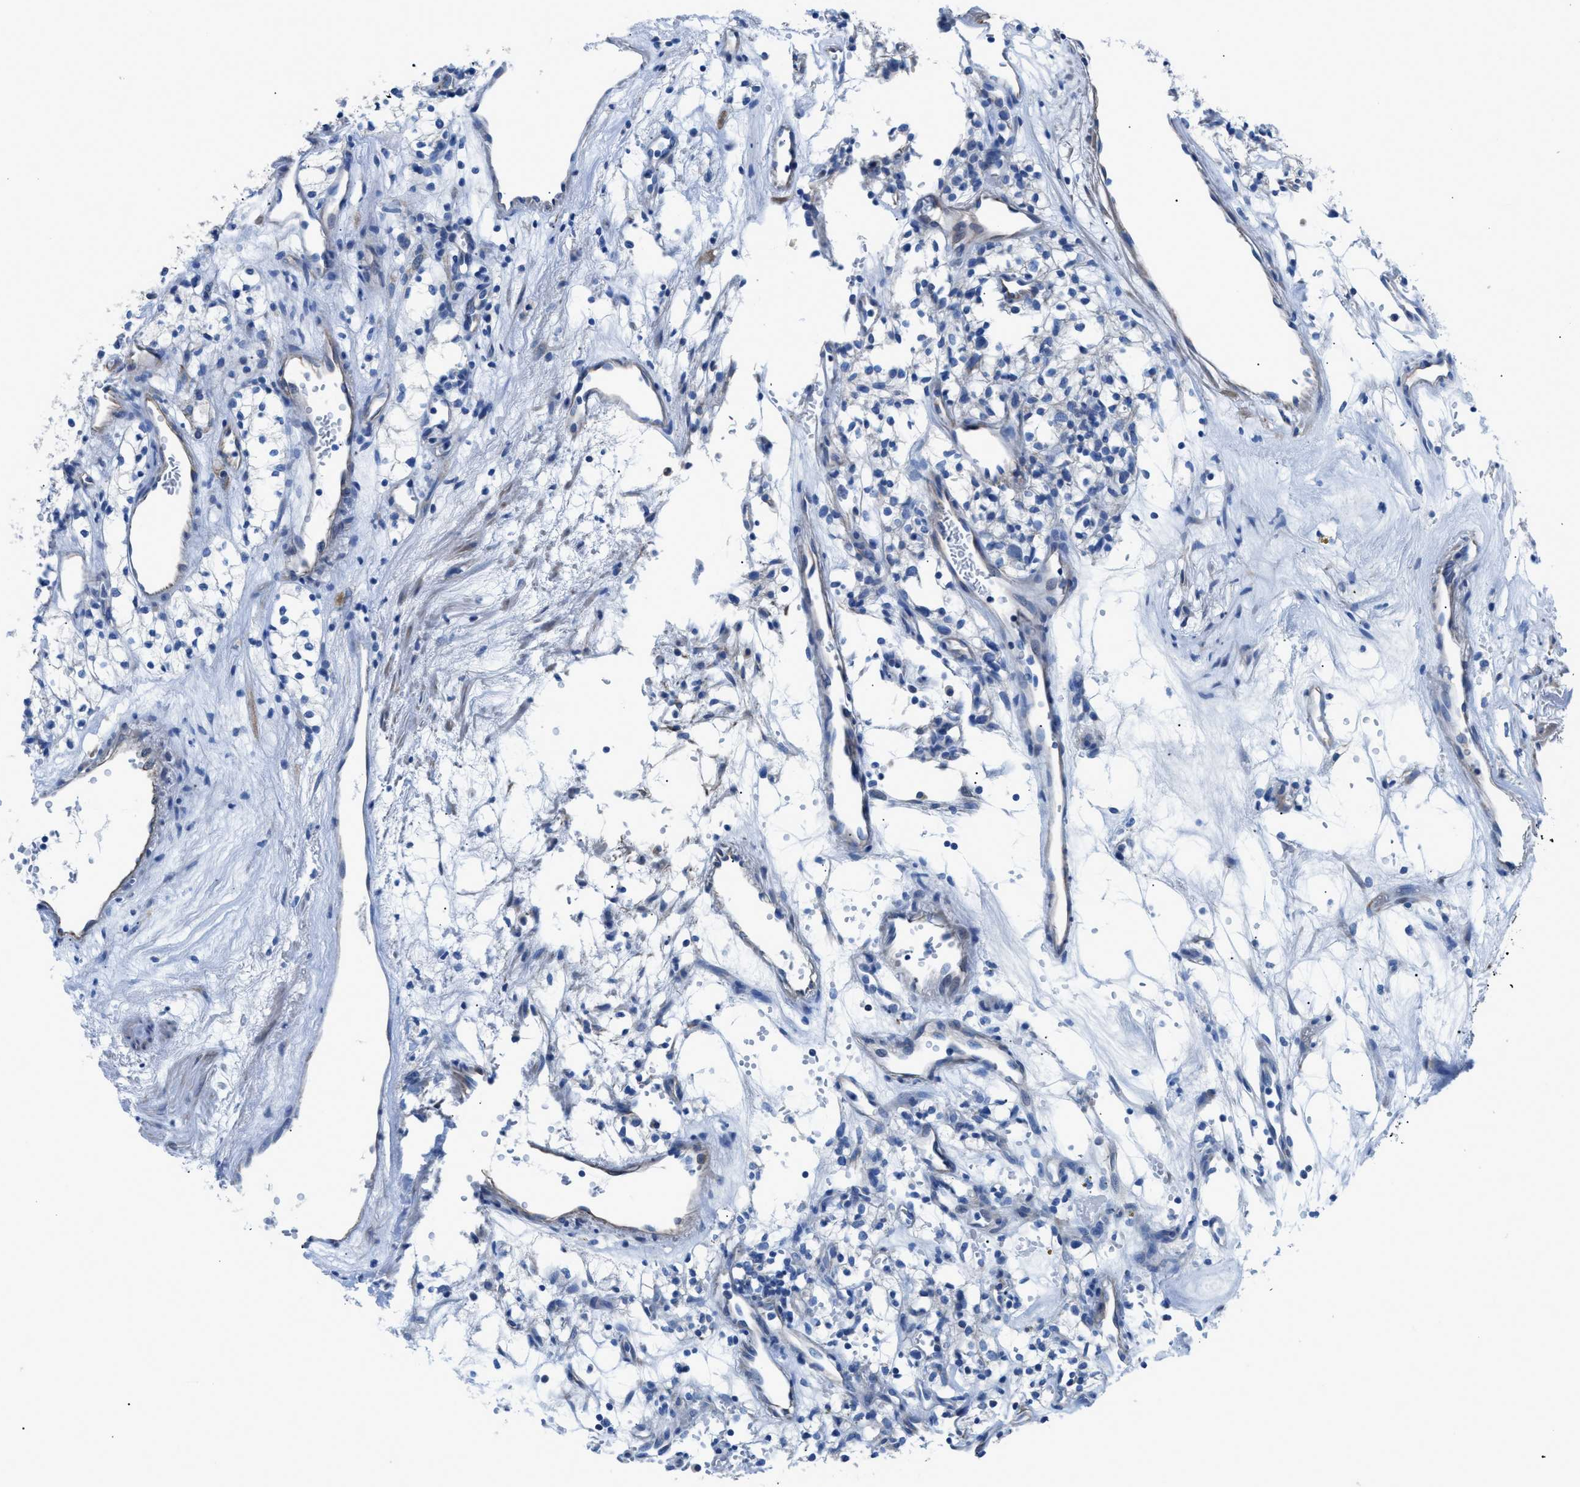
{"staining": {"intensity": "negative", "quantity": "none", "location": "none"}, "tissue": "renal cancer", "cell_type": "Tumor cells", "image_type": "cancer", "snomed": [{"axis": "morphology", "description": "Adenocarcinoma, NOS"}, {"axis": "topography", "description": "Kidney"}], "caption": "Renal adenocarcinoma stained for a protein using immunohistochemistry displays no staining tumor cells.", "gene": "ITPR1", "patient": {"sex": "male", "age": 59}}